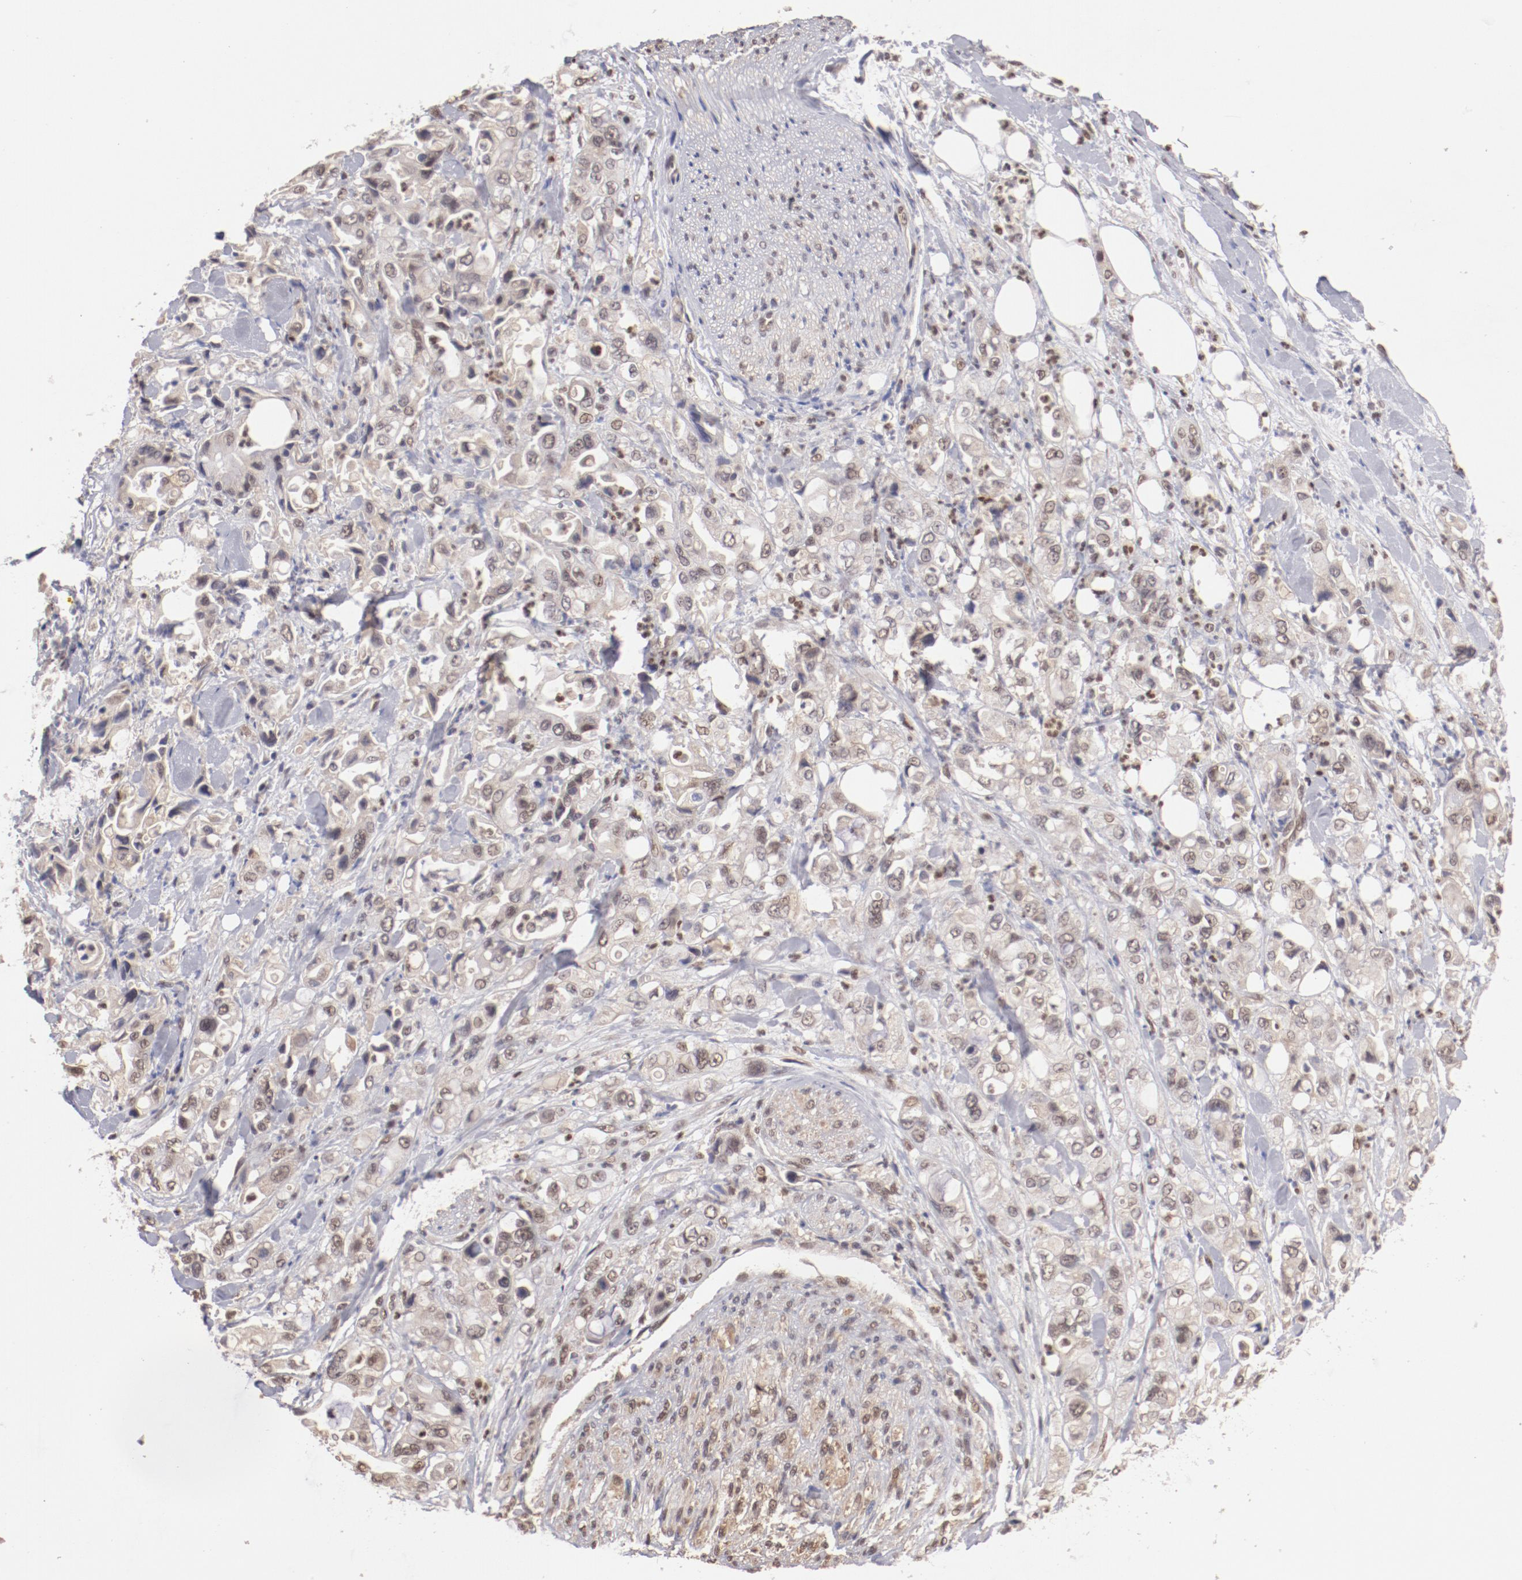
{"staining": {"intensity": "weak", "quantity": "25%-75%", "location": "nuclear"}, "tissue": "pancreatic cancer", "cell_type": "Tumor cells", "image_type": "cancer", "snomed": [{"axis": "morphology", "description": "Adenocarcinoma, NOS"}, {"axis": "topography", "description": "Pancreas"}], "caption": "Immunohistochemistry (IHC) photomicrograph of adenocarcinoma (pancreatic) stained for a protein (brown), which reveals low levels of weak nuclear positivity in approximately 25%-75% of tumor cells.", "gene": "NFE2", "patient": {"sex": "male", "age": 70}}